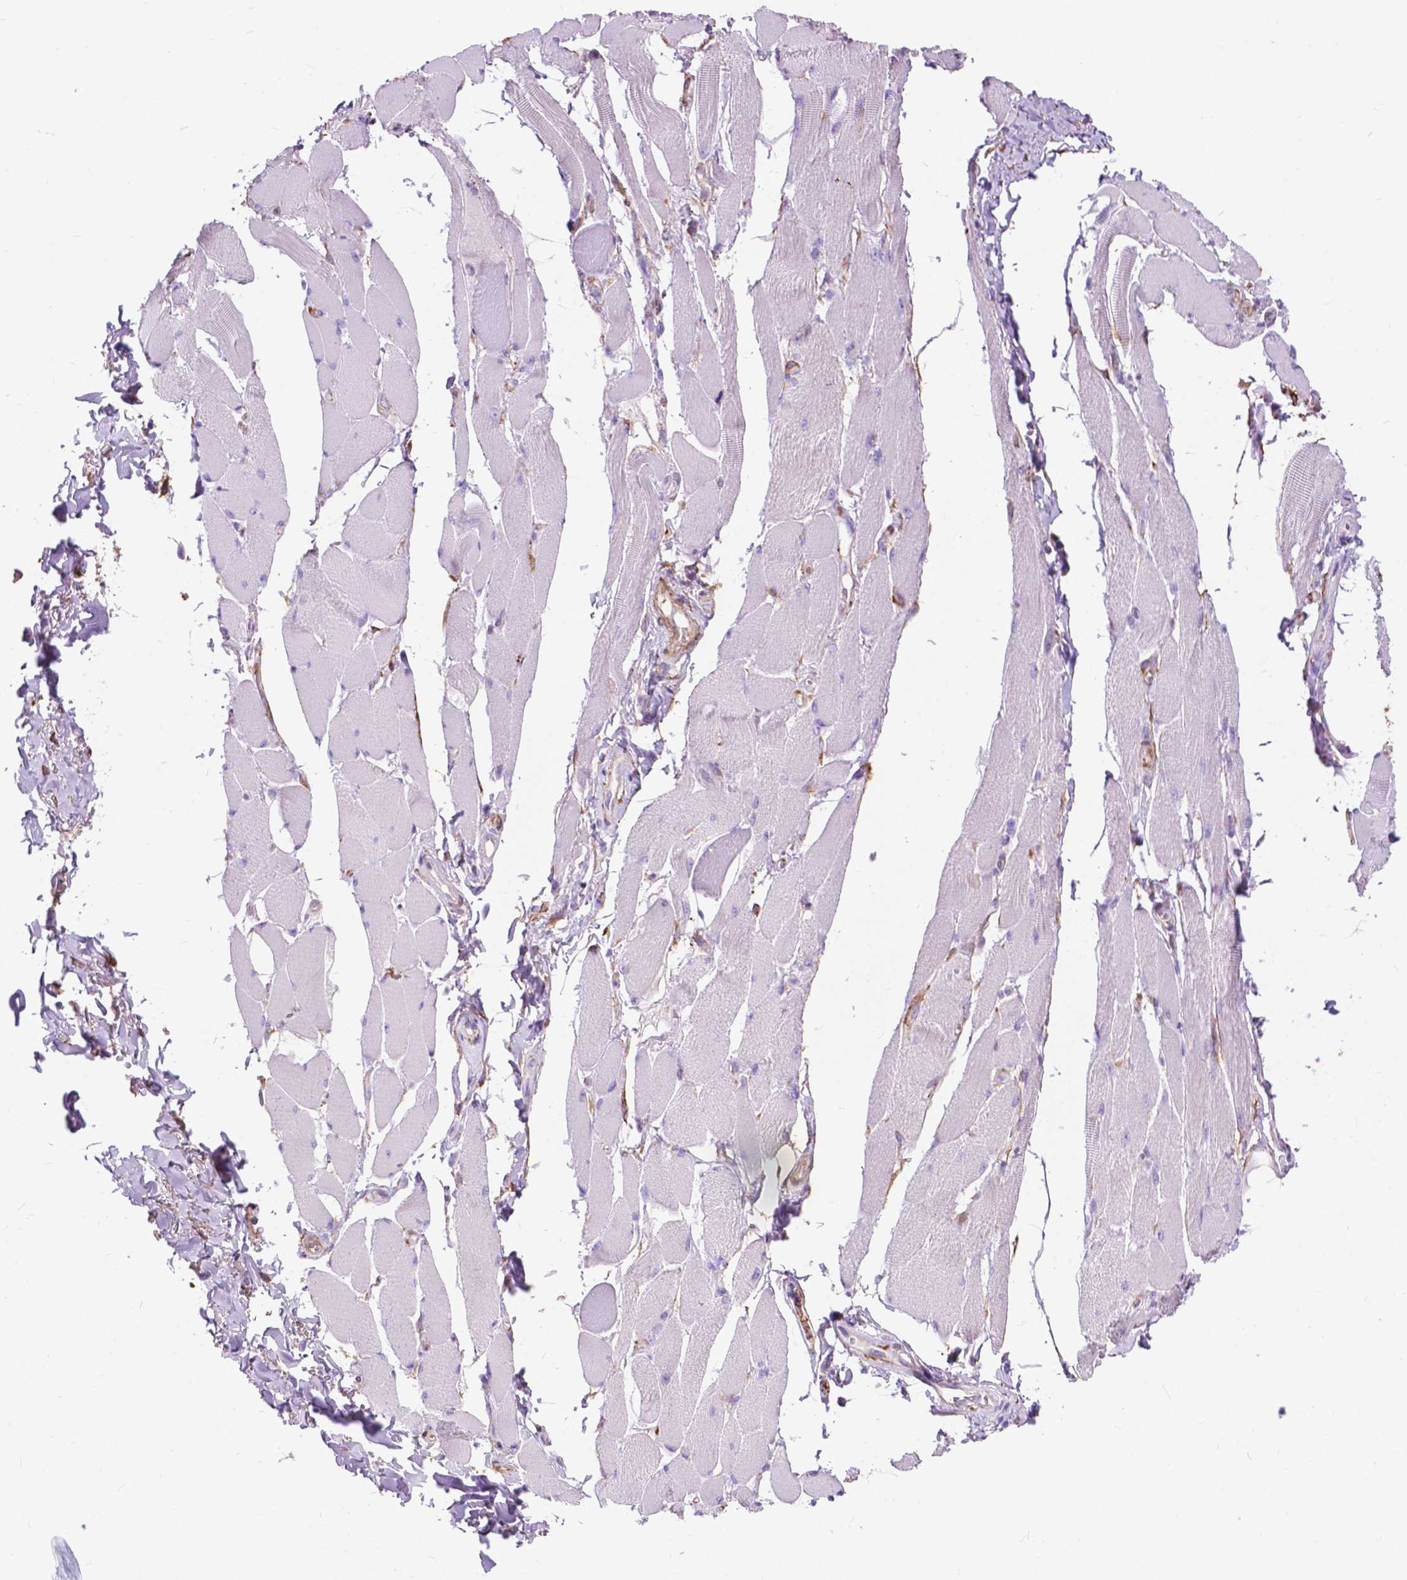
{"staining": {"intensity": "negative", "quantity": "none", "location": "none"}, "tissue": "skeletal muscle", "cell_type": "Myocytes", "image_type": "normal", "snomed": [{"axis": "morphology", "description": "Normal tissue, NOS"}, {"axis": "topography", "description": "Skeletal muscle"}, {"axis": "topography", "description": "Anal"}, {"axis": "topography", "description": "Peripheral nerve tissue"}], "caption": "Immunohistochemistry (IHC) photomicrograph of unremarkable skeletal muscle stained for a protein (brown), which displays no staining in myocytes.", "gene": "PCDHA12", "patient": {"sex": "male", "age": 53}}